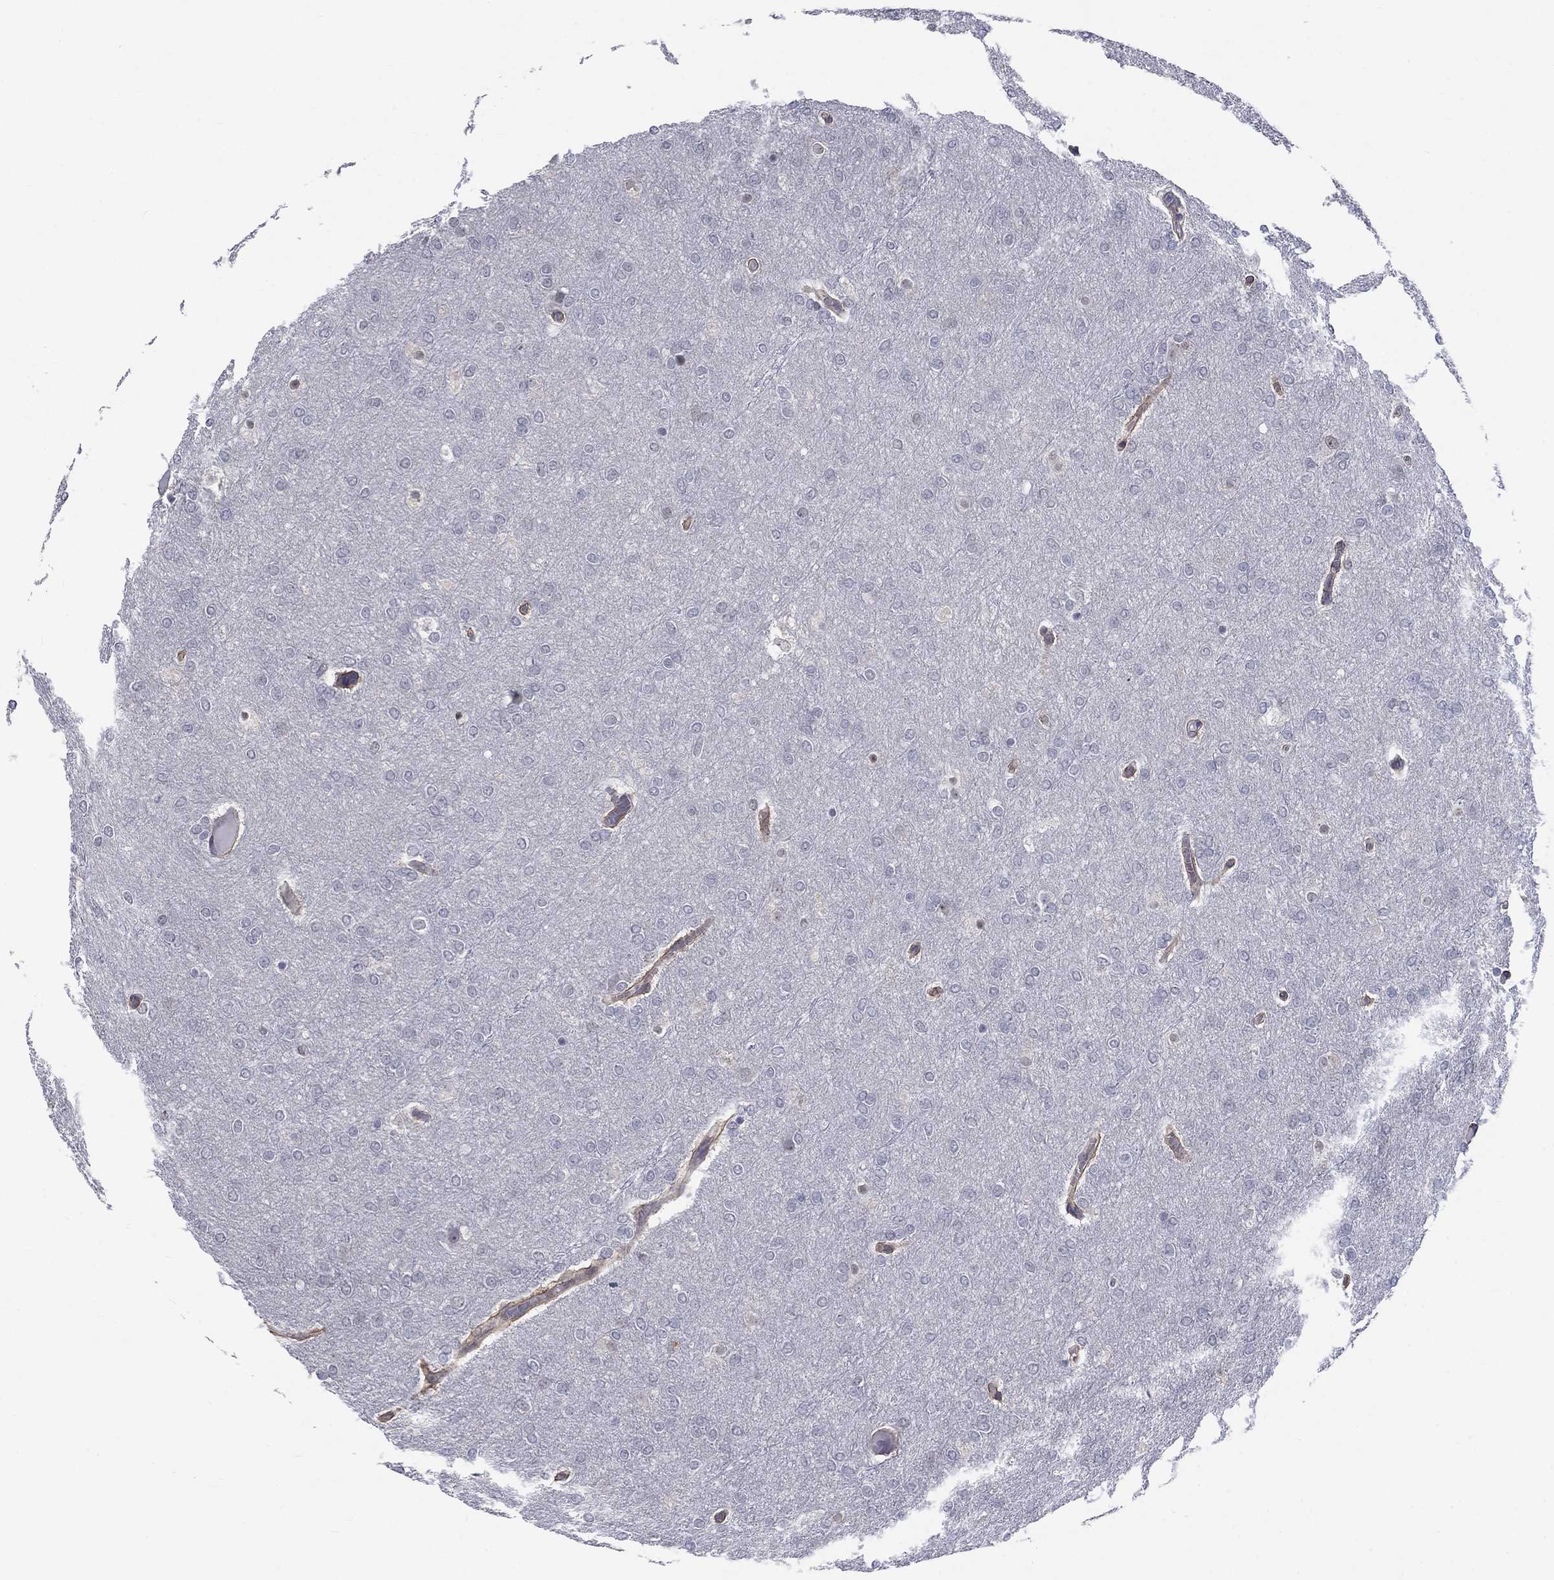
{"staining": {"intensity": "negative", "quantity": "none", "location": "none"}, "tissue": "glioma", "cell_type": "Tumor cells", "image_type": "cancer", "snomed": [{"axis": "morphology", "description": "Glioma, malignant, High grade"}, {"axis": "topography", "description": "Brain"}], "caption": "Protein analysis of malignant high-grade glioma exhibits no significant expression in tumor cells. (Immunohistochemistry, brightfield microscopy, high magnification).", "gene": "EGFLAM", "patient": {"sex": "female", "age": 61}}